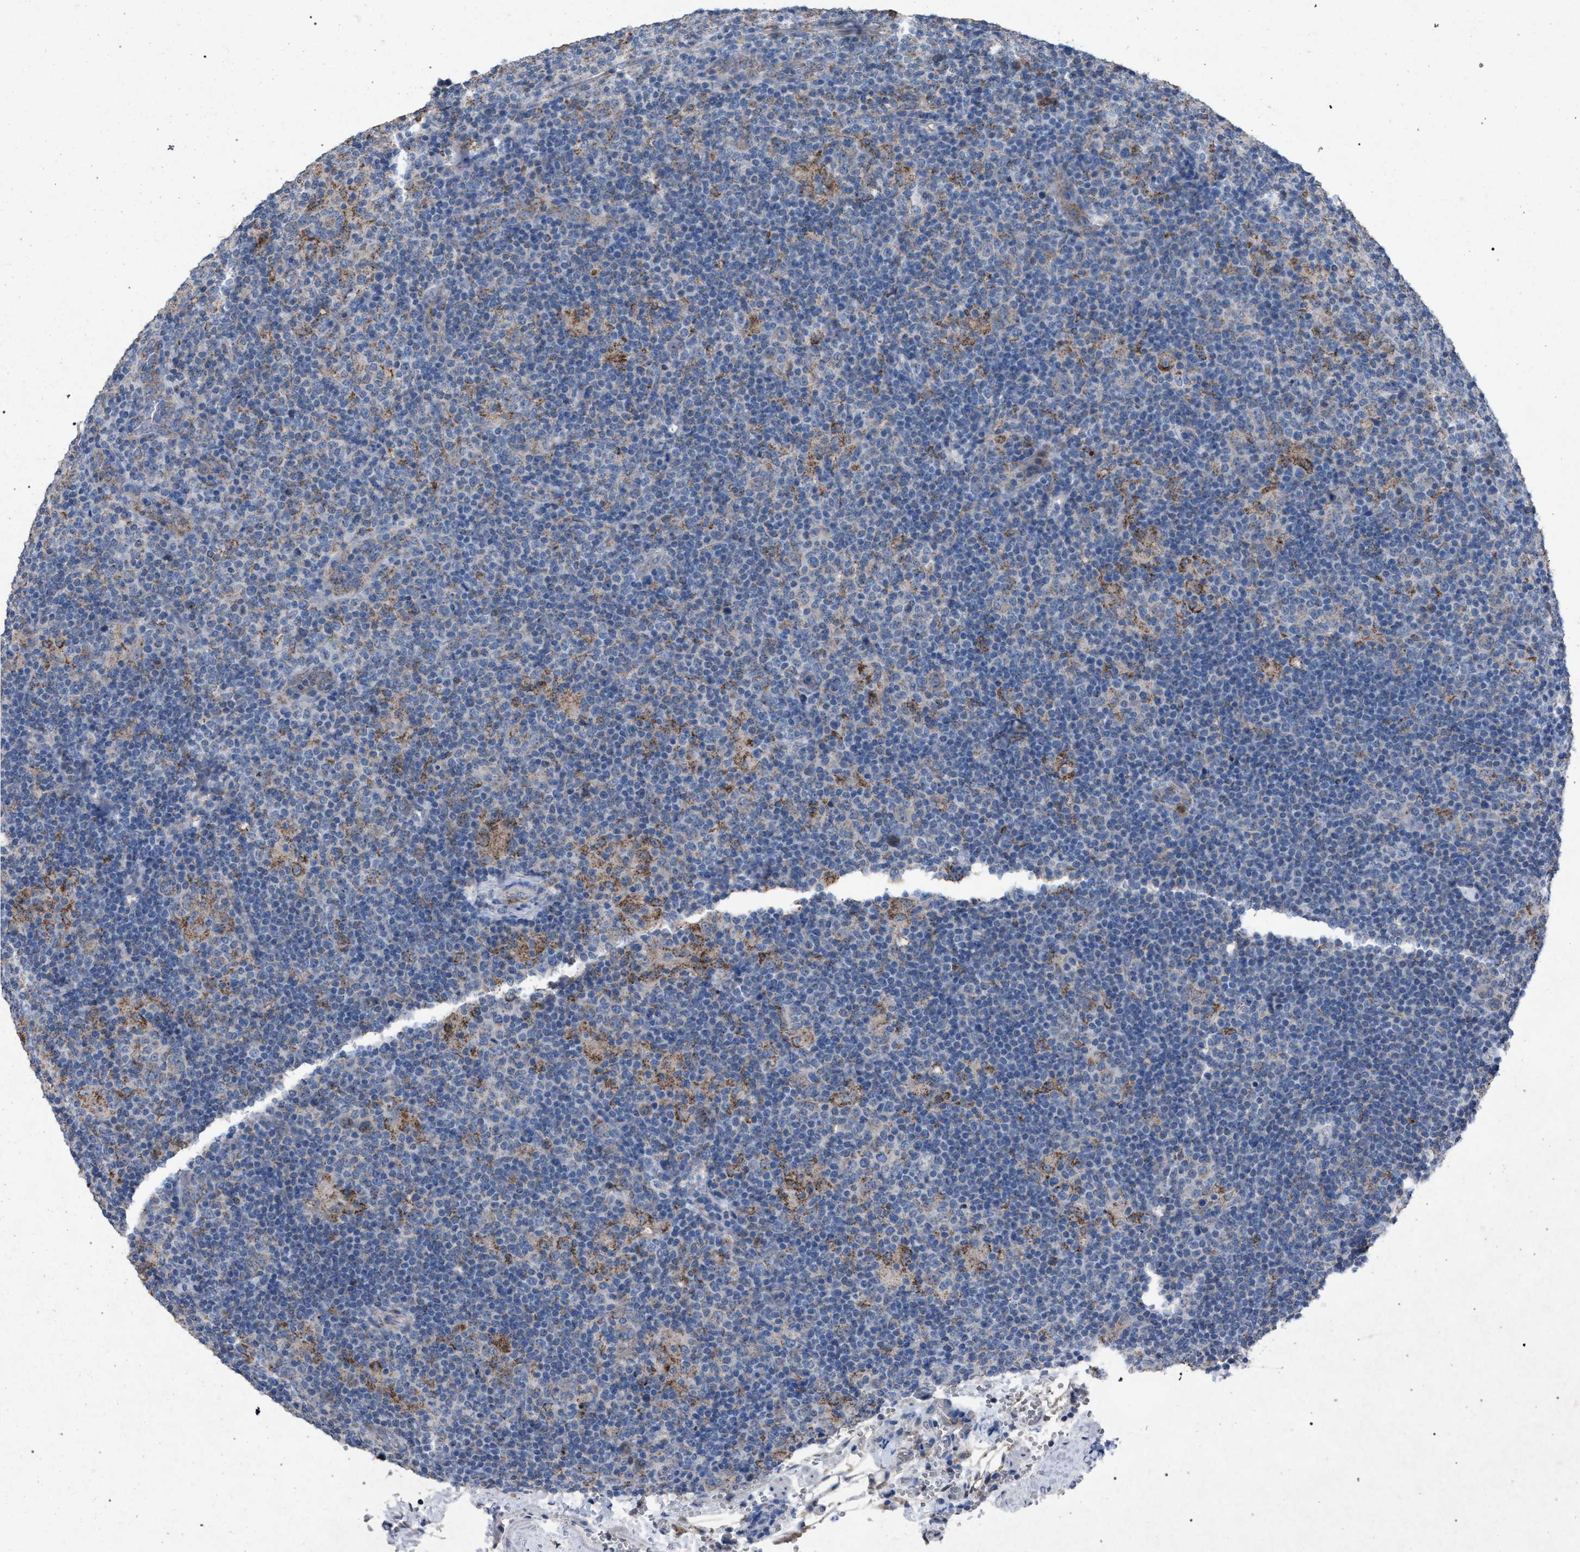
{"staining": {"intensity": "moderate", "quantity": "<25%", "location": "cytoplasmic/membranous"}, "tissue": "lymphoma", "cell_type": "Tumor cells", "image_type": "cancer", "snomed": [{"axis": "morphology", "description": "Hodgkin's disease, NOS"}, {"axis": "topography", "description": "Lymph node"}], "caption": "Protein staining shows moderate cytoplasmic/membranous staining in about <25% of tumor cells in Hodgkin's disease. (DAB (3,3'-diaminobenzidine) IHC with brightfield microscopy, high magnification).", "gene": "HSD17B4", "patient": {"sex": "female", "age": 57}}